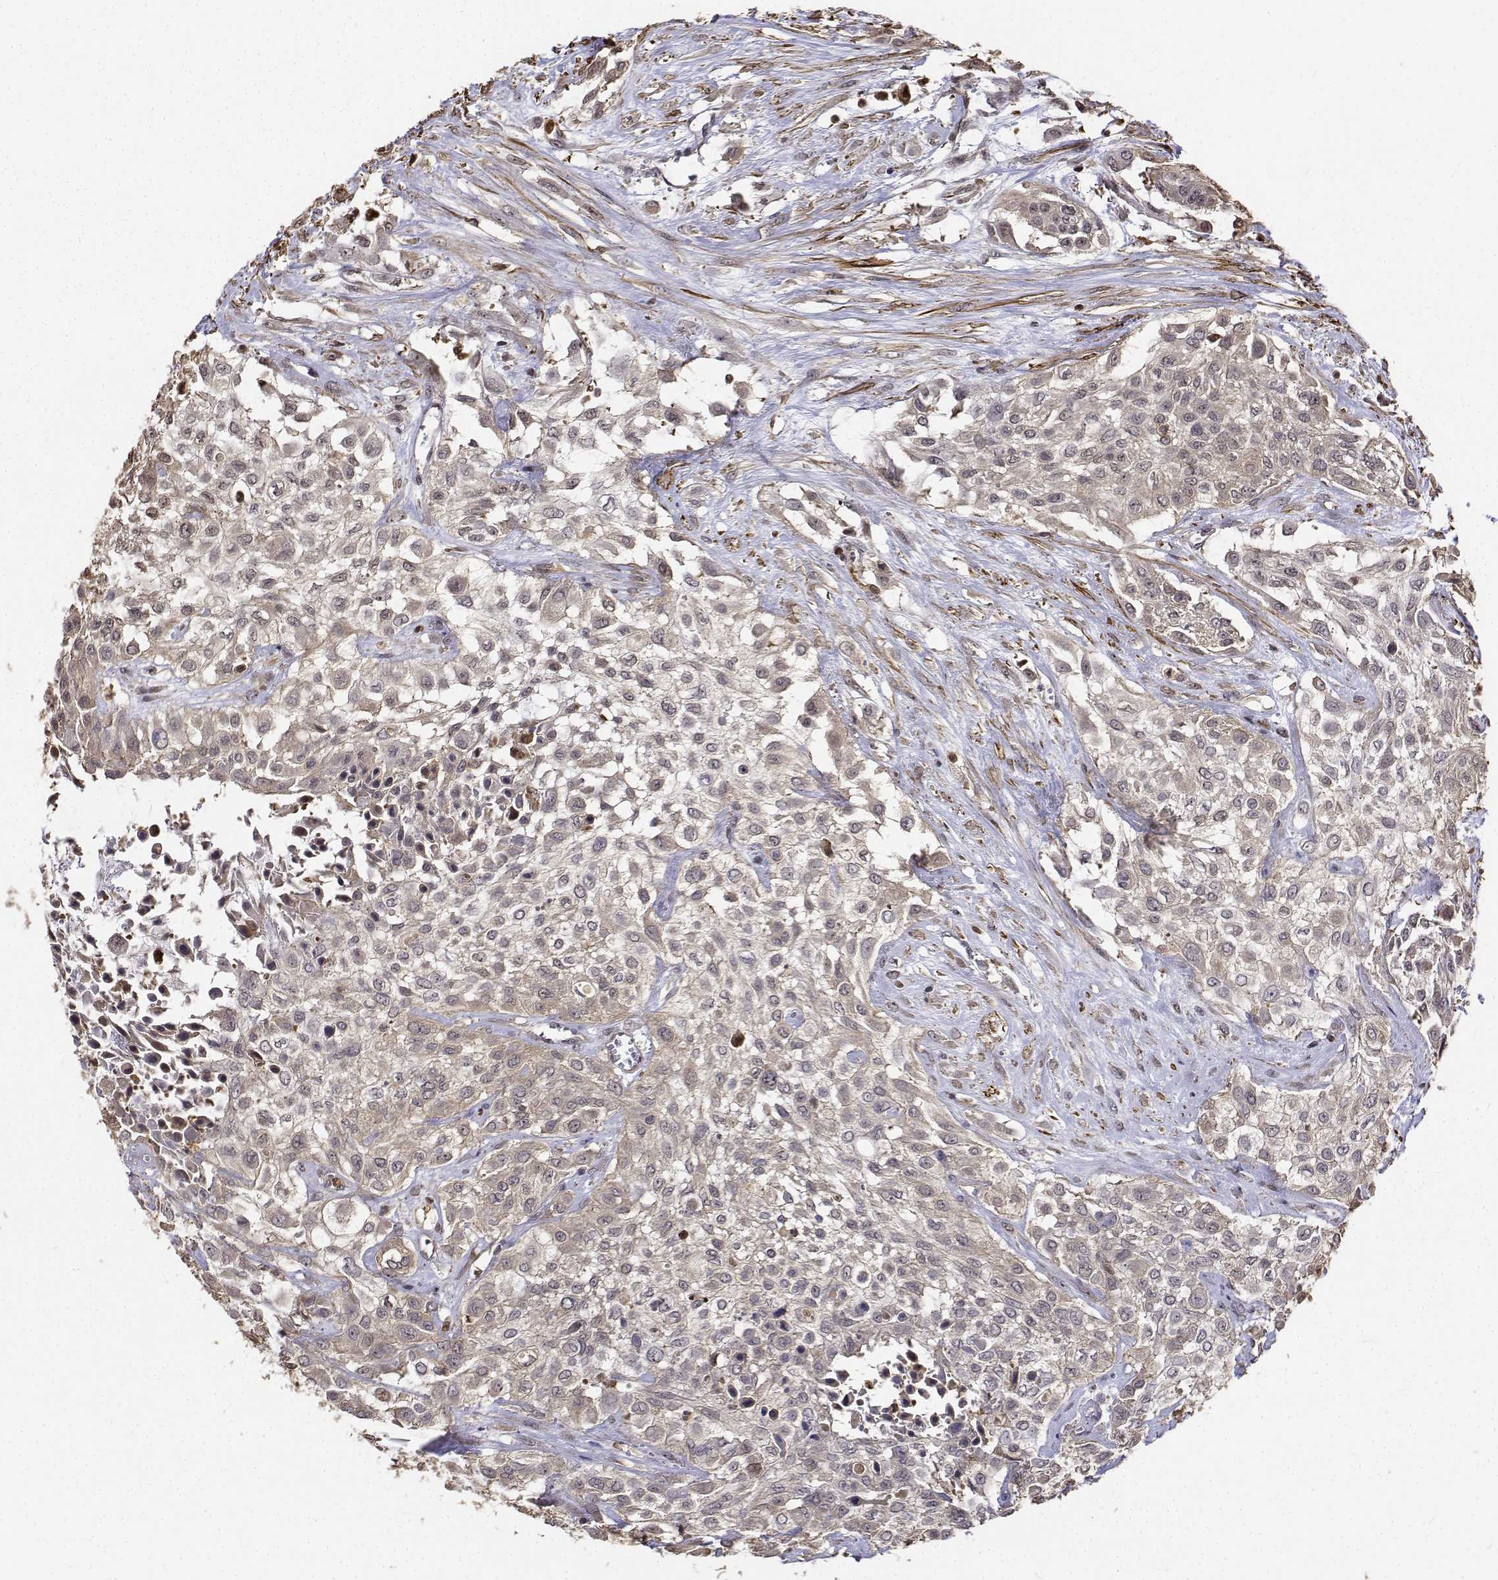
{"staining": {"intensity": "negative", "quantity": "none", "location": "none"}, "tissue": "urothelial cancer", "cell_type": "Tumor cells", "image_type": "cancer", "snomed": [{"axis": "morphology", "description": "Urothelial carcinoma, High grade"}, {"axis": "topography", "description": "Urinary bladder"}], "caption": "Tumor cells show no significant protein positivity in urothelial cancer.", "gene": "PCID2", "patient": {"sex": "male", "age": 57}}